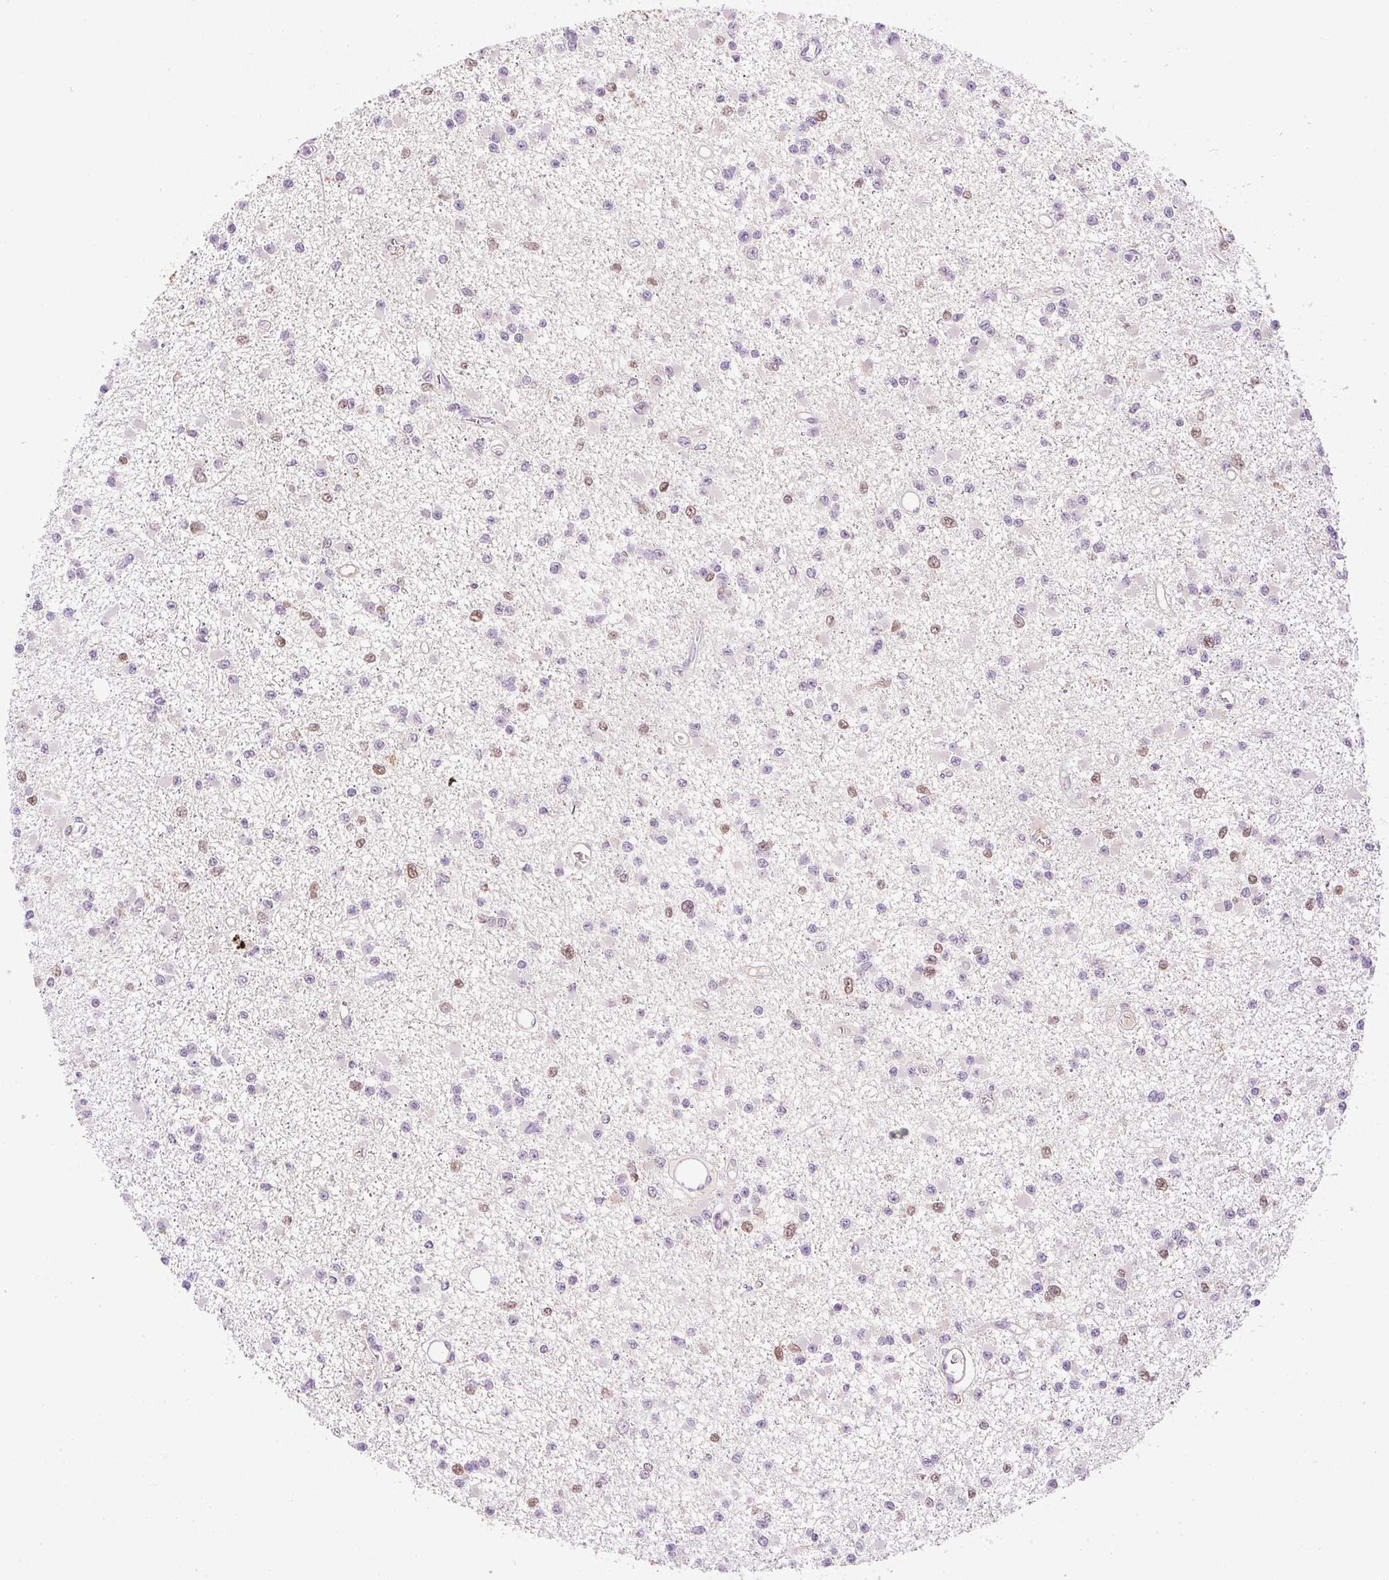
{"staining": {"intensity": "negative", "quantity": "none", "location": "none"}, "tissue": "glioma", "cell_type": "Tumor cells", "image_type": "cancer", "snomed": [{"axis": "morphology", "description": "Glioma, malignant, Low grade"}, {"axis": "topography", "description": "Brain"}], "caption": "DAB immunohistochemical staining of malignant low-grade glioma shows no significant staining in tumor cells. (Brightfield microscopy of DAB IHC at high magnification).", "gene": "CARD11", "patient": {"sex": "female", "age": 22}}